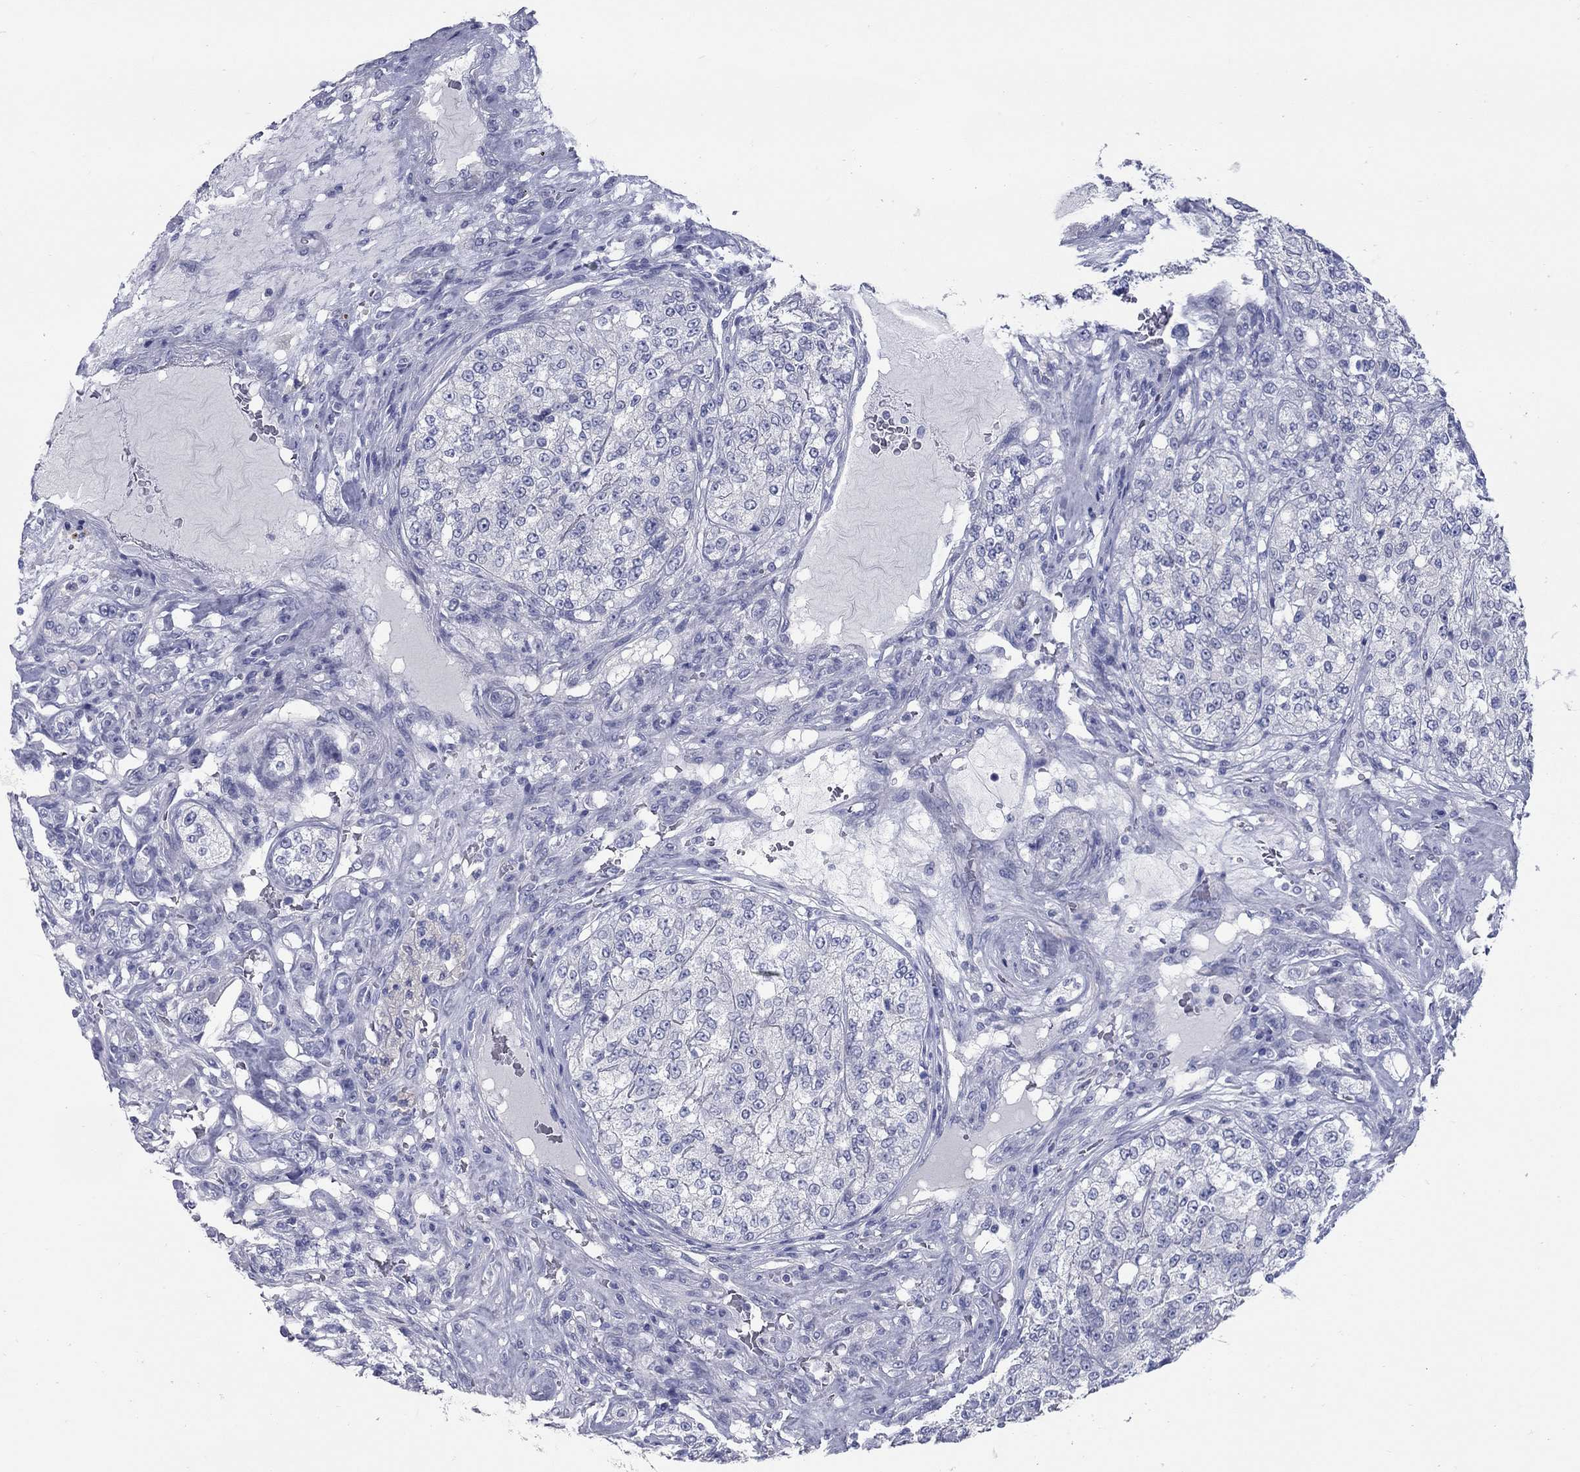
{"staining": {"intensity": "negative", "quantity": "none", "location": "none"}, "tissue": "renal cancer", "cell_type": "Tumor cells", "image_type": "cancer", "snomed": [{"axis": "morphology", "description": "Adenocarcinoma, NOS"}, {"axis": "topography", "description": "Kidney"}], "caption": "Micrograph shows no protein staining in tumor cells of adenocarcinoma (renal) tissue. (IHC, brightfield microscopy, high magnification).", "gene": "KIRREL2", "patient": {"sex": "female", "age": 63}}